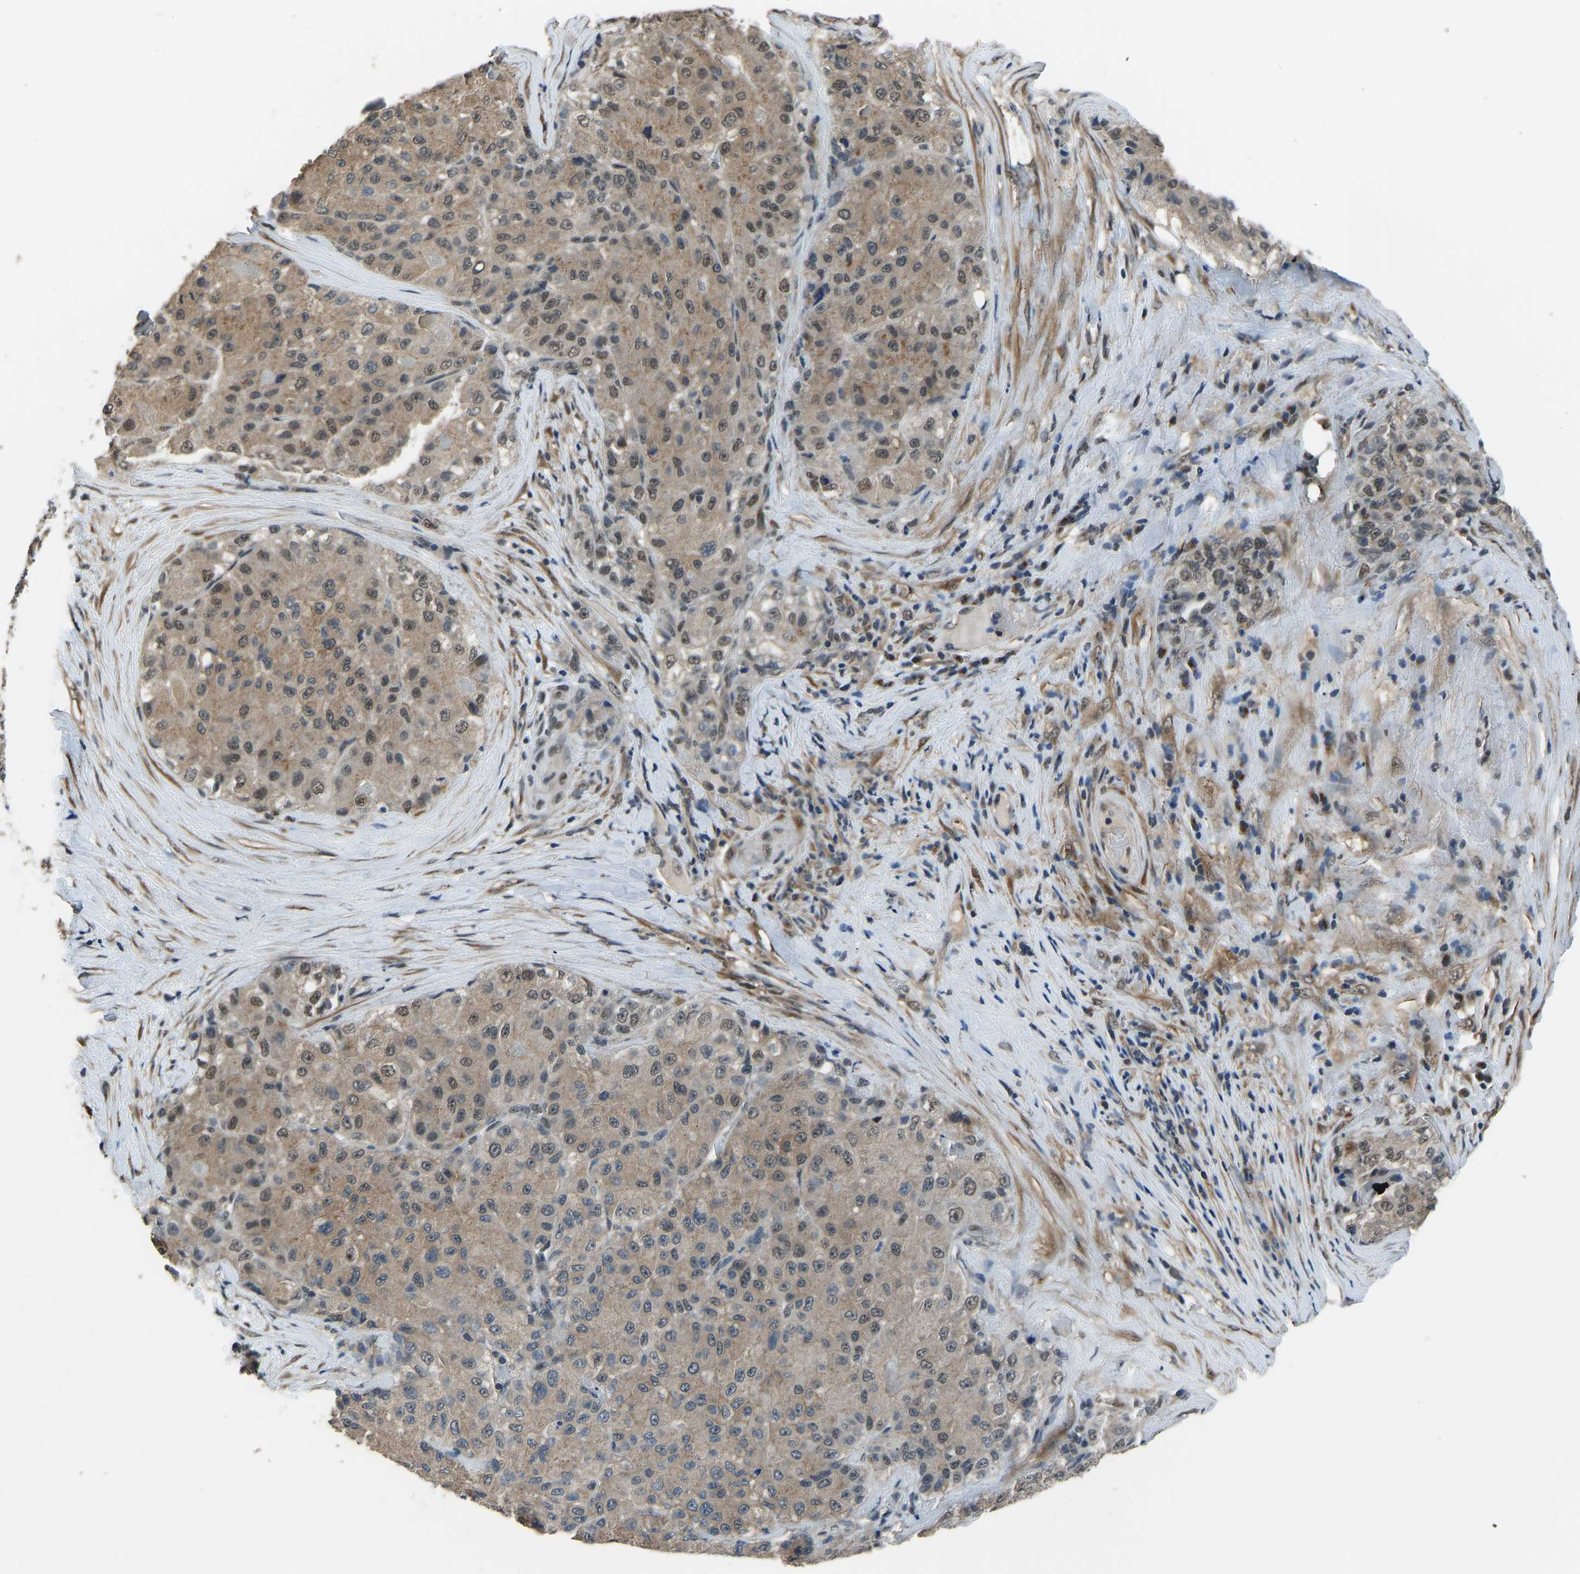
{"staining": {"intensity": "moderate", "quantity": ">75%", "location": "cytoplasmic/membranous"}, "tissue": "liver cancer", "cell_type": "Tumor cells", "image_type": "cancer", "snomed": [{"axis": "morphology", "description": "Carcinoma, Hepatocellular, NOS"}, {"axis": "topography", "description": "Liver"}], "caption": "The immunohistochemical stain highlights moderate cytoplasmic/membranous expression in tumor cells of liver cancer tissue.", "gene": "TOX4", "patient": {"sex": "male", "age": 80}}